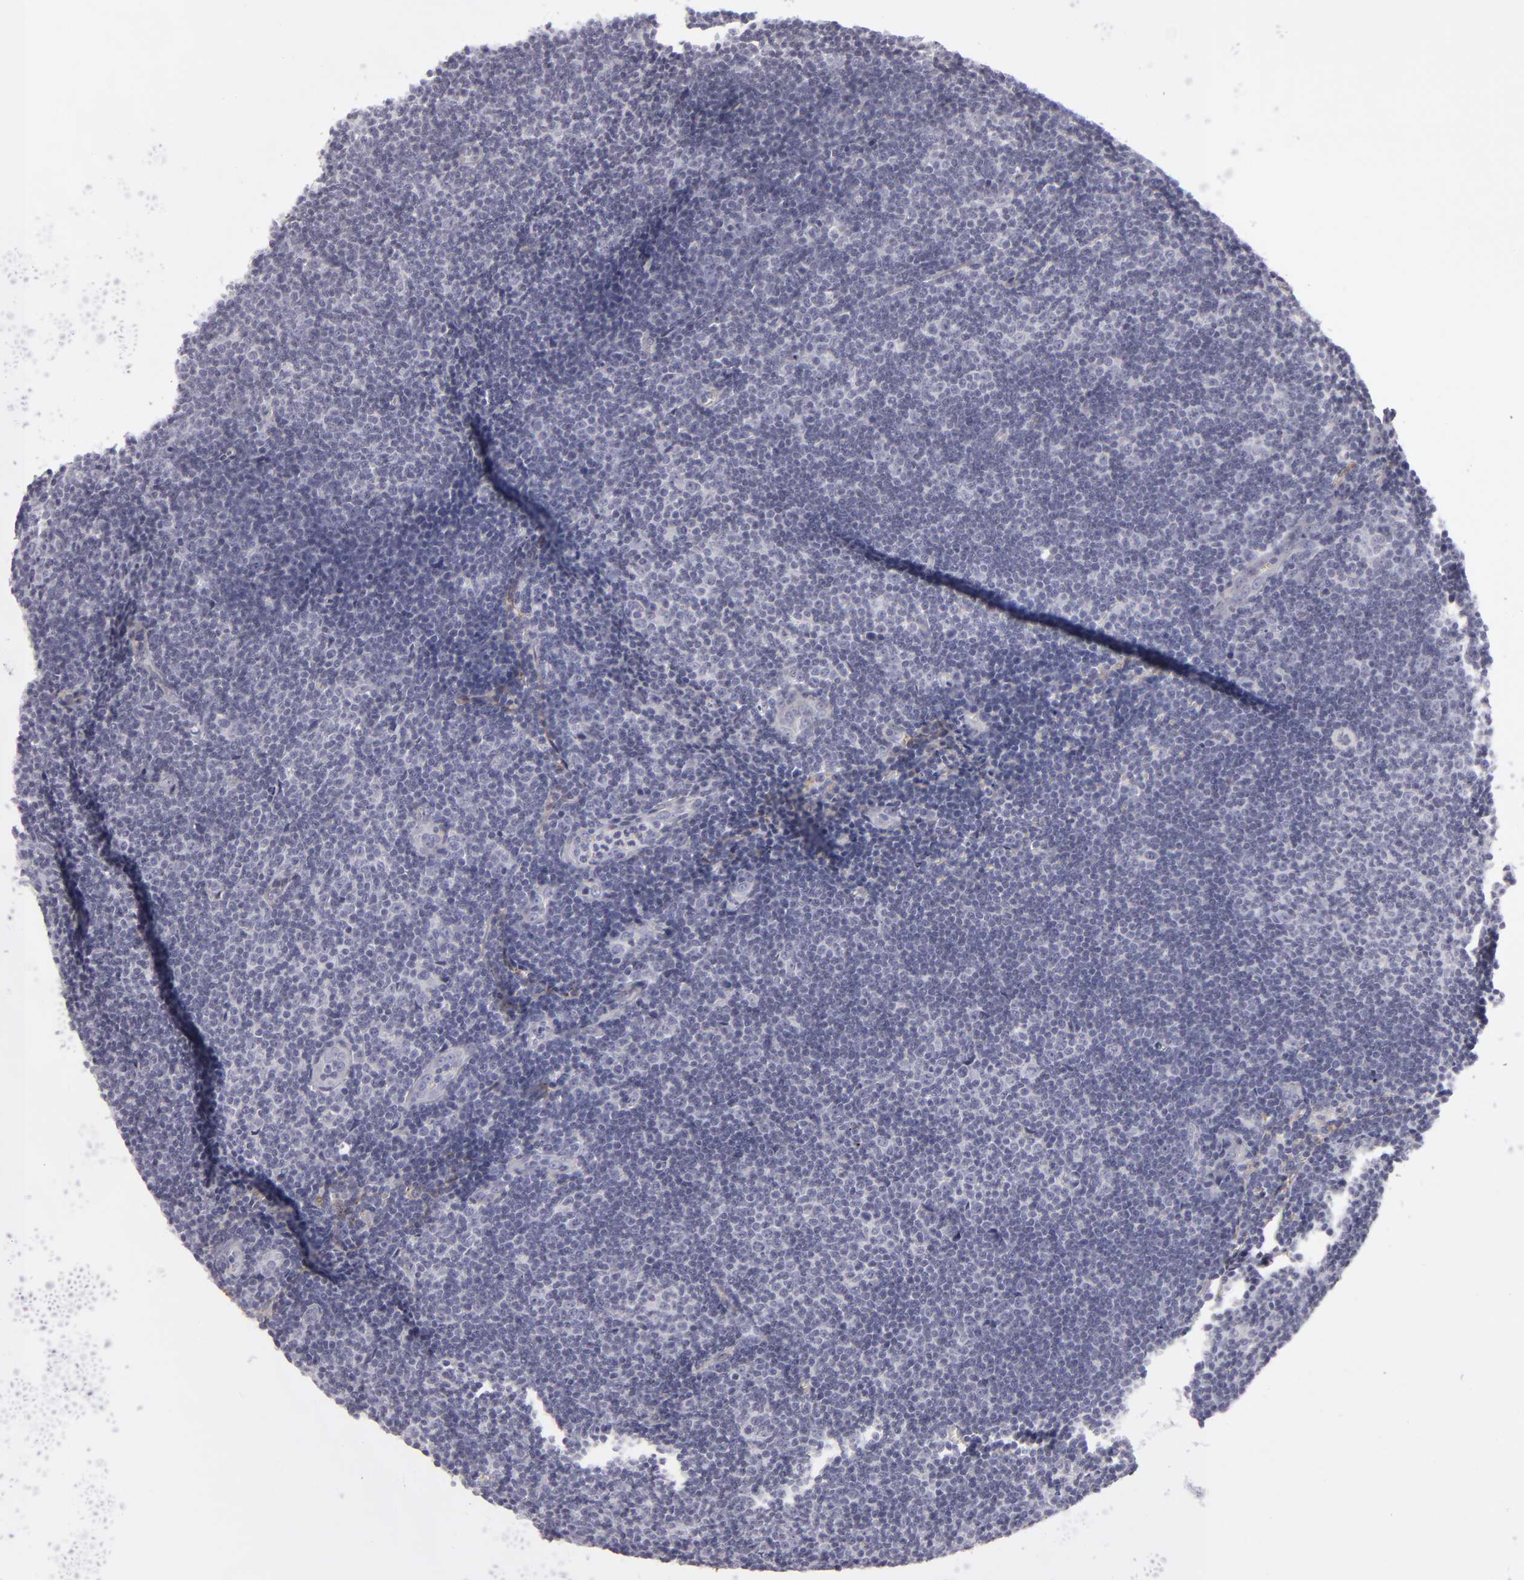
{"staining": {"intensity": "negative", "quantity": "none", "location": "none"}, "tissue": "lymphoma", "cell_type": "Tumor cells", "image_type": "cancer", "snomed": [{"axis": "morphology", "description": "Malignant lymphoma, non-Hodgkin's type, Low grade"}, {"axis": "topography", "description": "Lymph node"}], "caption": "Tumor cells are negative for protein expression in human low-grade malignant lymphoma, non-Hodgkin's type. The staining is performed using DAB brown chromogen with nuclei counter-stained in using hematoxylin.", "gene": "JUP", "patient": {"sex": "male", "age": 49}}